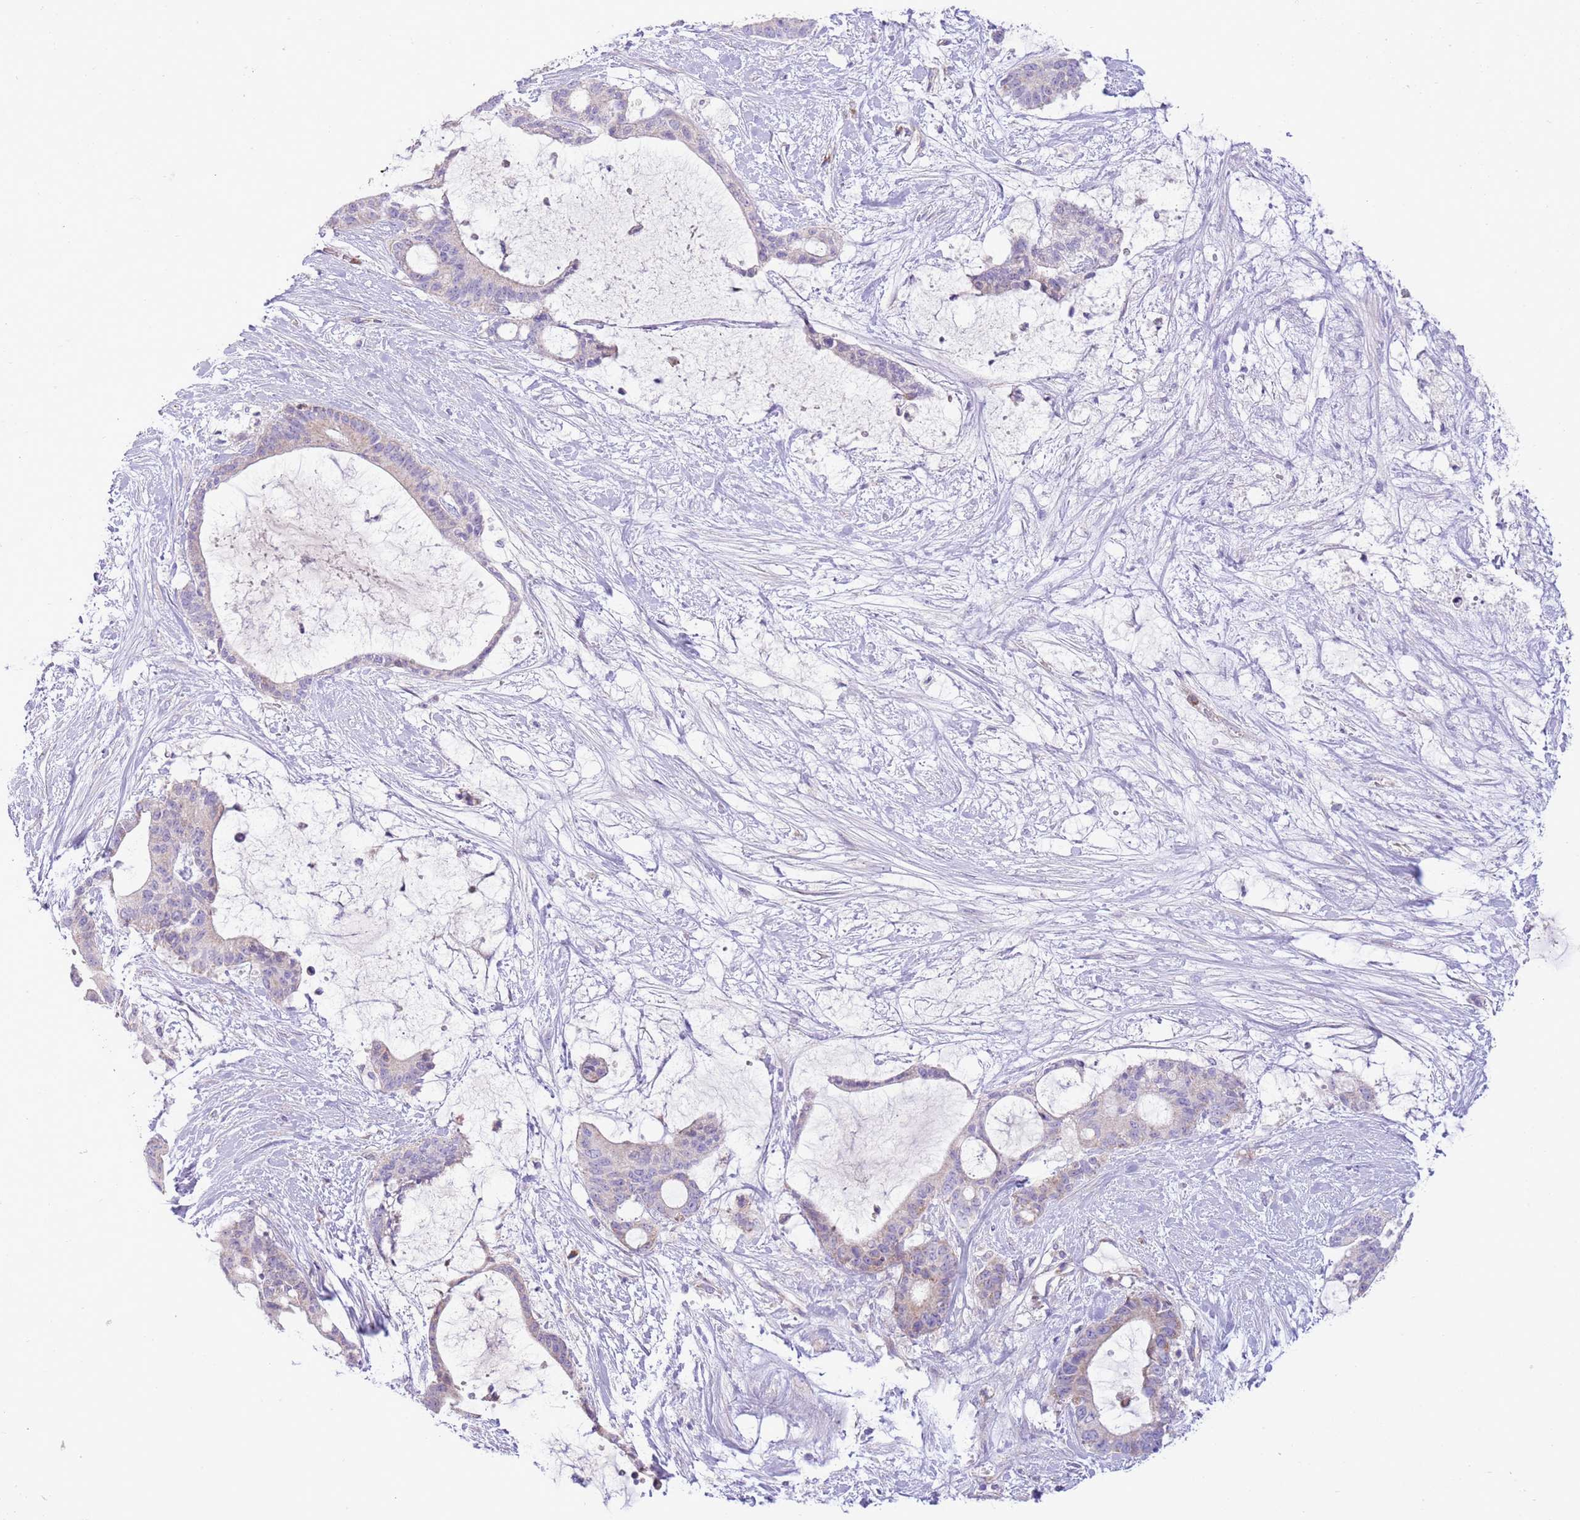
{"staining": {"intensity": "negative", "quantity": "none", "location": "none"}, "tissue": "liver cancer", "cell_type": "Tumor cells", "image_type": "cancer", "snomed": [{"axis": "morphology", "description": "Normal tissue, NOS"}, {"axis": "morphology", "description": "Cholangiocarcinoma"}, {"axis": "topography", "description": "Liver"}, {"axis": "topography", "description": "Peripheral nerve tissue"}], "caption": "Micrograph shows no significant protein expression in tumor cells of liver cholangiocarcinoma.", "gene": "OAZ2", "patient": {"sex": "female", "age": 73}}